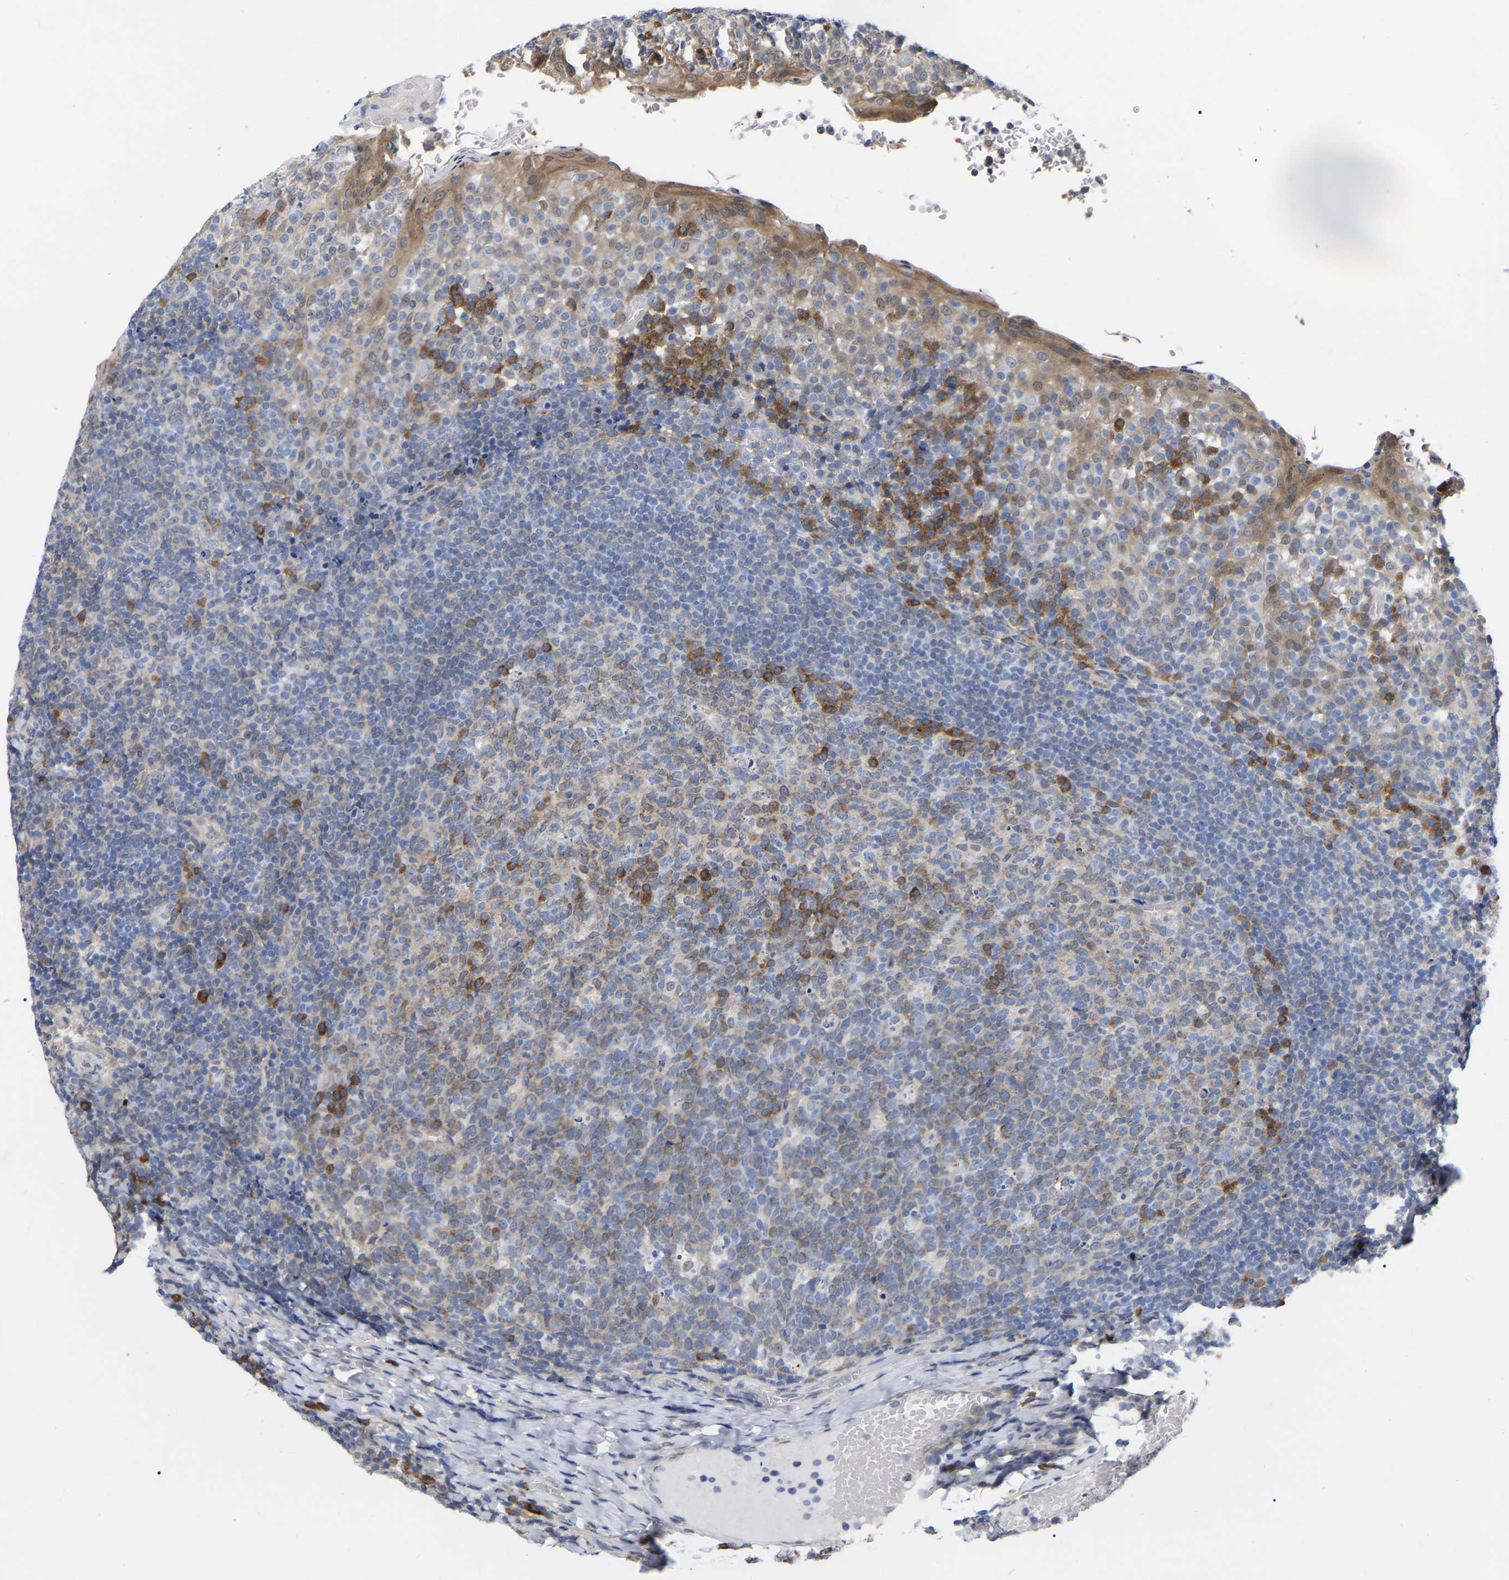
{"staining": {"intensity": "moderate", "quantity": "<25%", "location": "cytoplasmic/membranous"}, "tissue": "tonsil", "cell_type": "Germinal center cells", "image_type": "normal", "snomed": [{"axis": "morphology", "description": "Normal tissue, NOS"}, {"axis": "topography", "description": "Tonsil"}], "caption": "Tonsil was stained to show a protein in brown. There is low levels of moderate cytoplasmic/membranous positivity in about <25% of germinal center cells.", "gene": "UBE4B", "patient": {"sex": "female", "age": 19}}